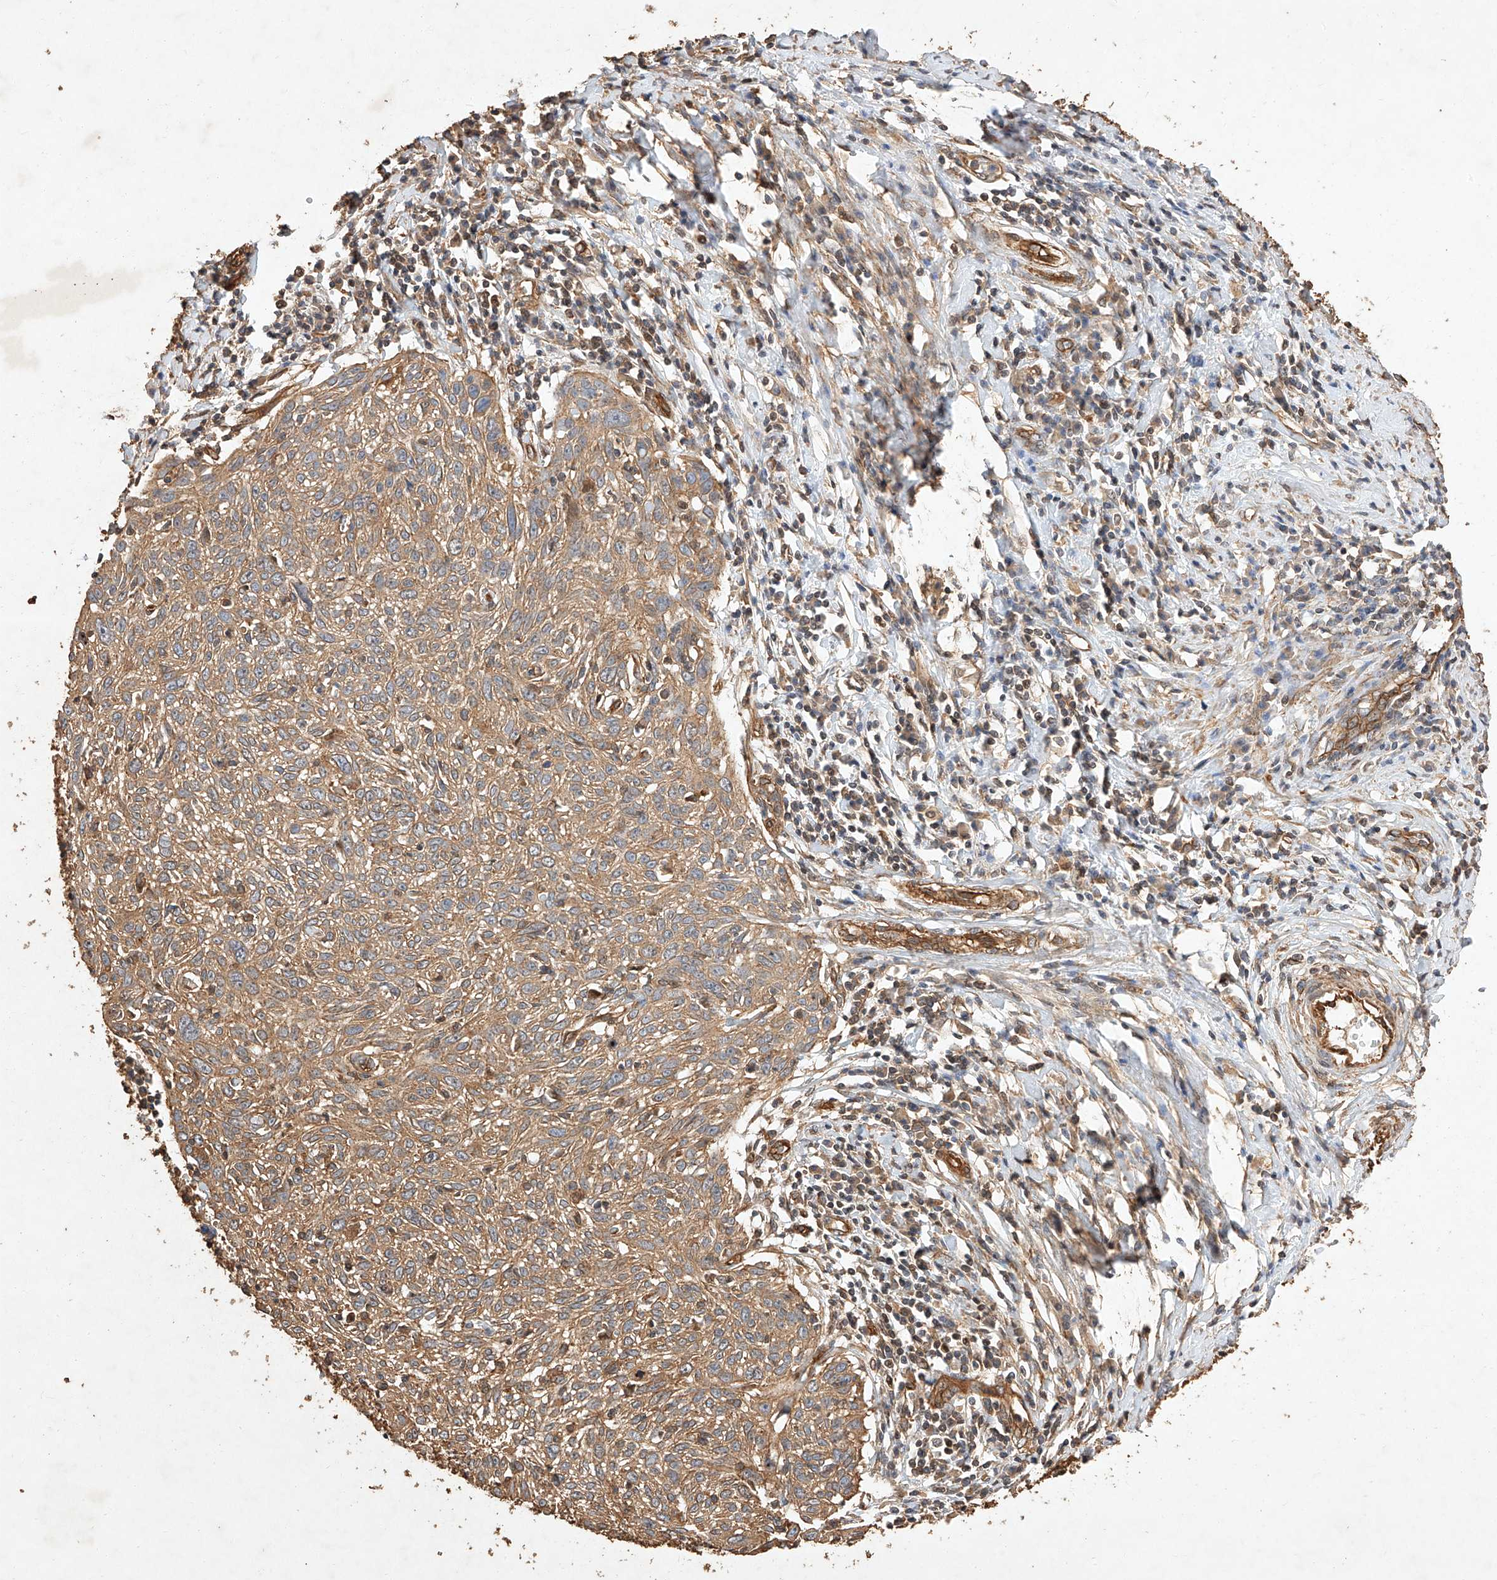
{"staining": {"intensity": "moderate", "quantity": ">75%", "location": "cytoplasmic/membranous"}, "tissue": "cervical cancer", "cell_type": "Tumor cells", "image_type": "cancer", "snomed": [{"axis": "morphology", "description": "Squamous cell carcinoma, NOS"}, {"axis": "topography", "description": "Cervix"}], "caption": "The histopathology image exhibits a brown stain indicating the presence of a protein in the cytoplasmic/membranous of tumor cells in cervical cancer. Nuclei are stained in blue.", "gene": "GHDC", "patient": {"sex": "female", "age": 51}}